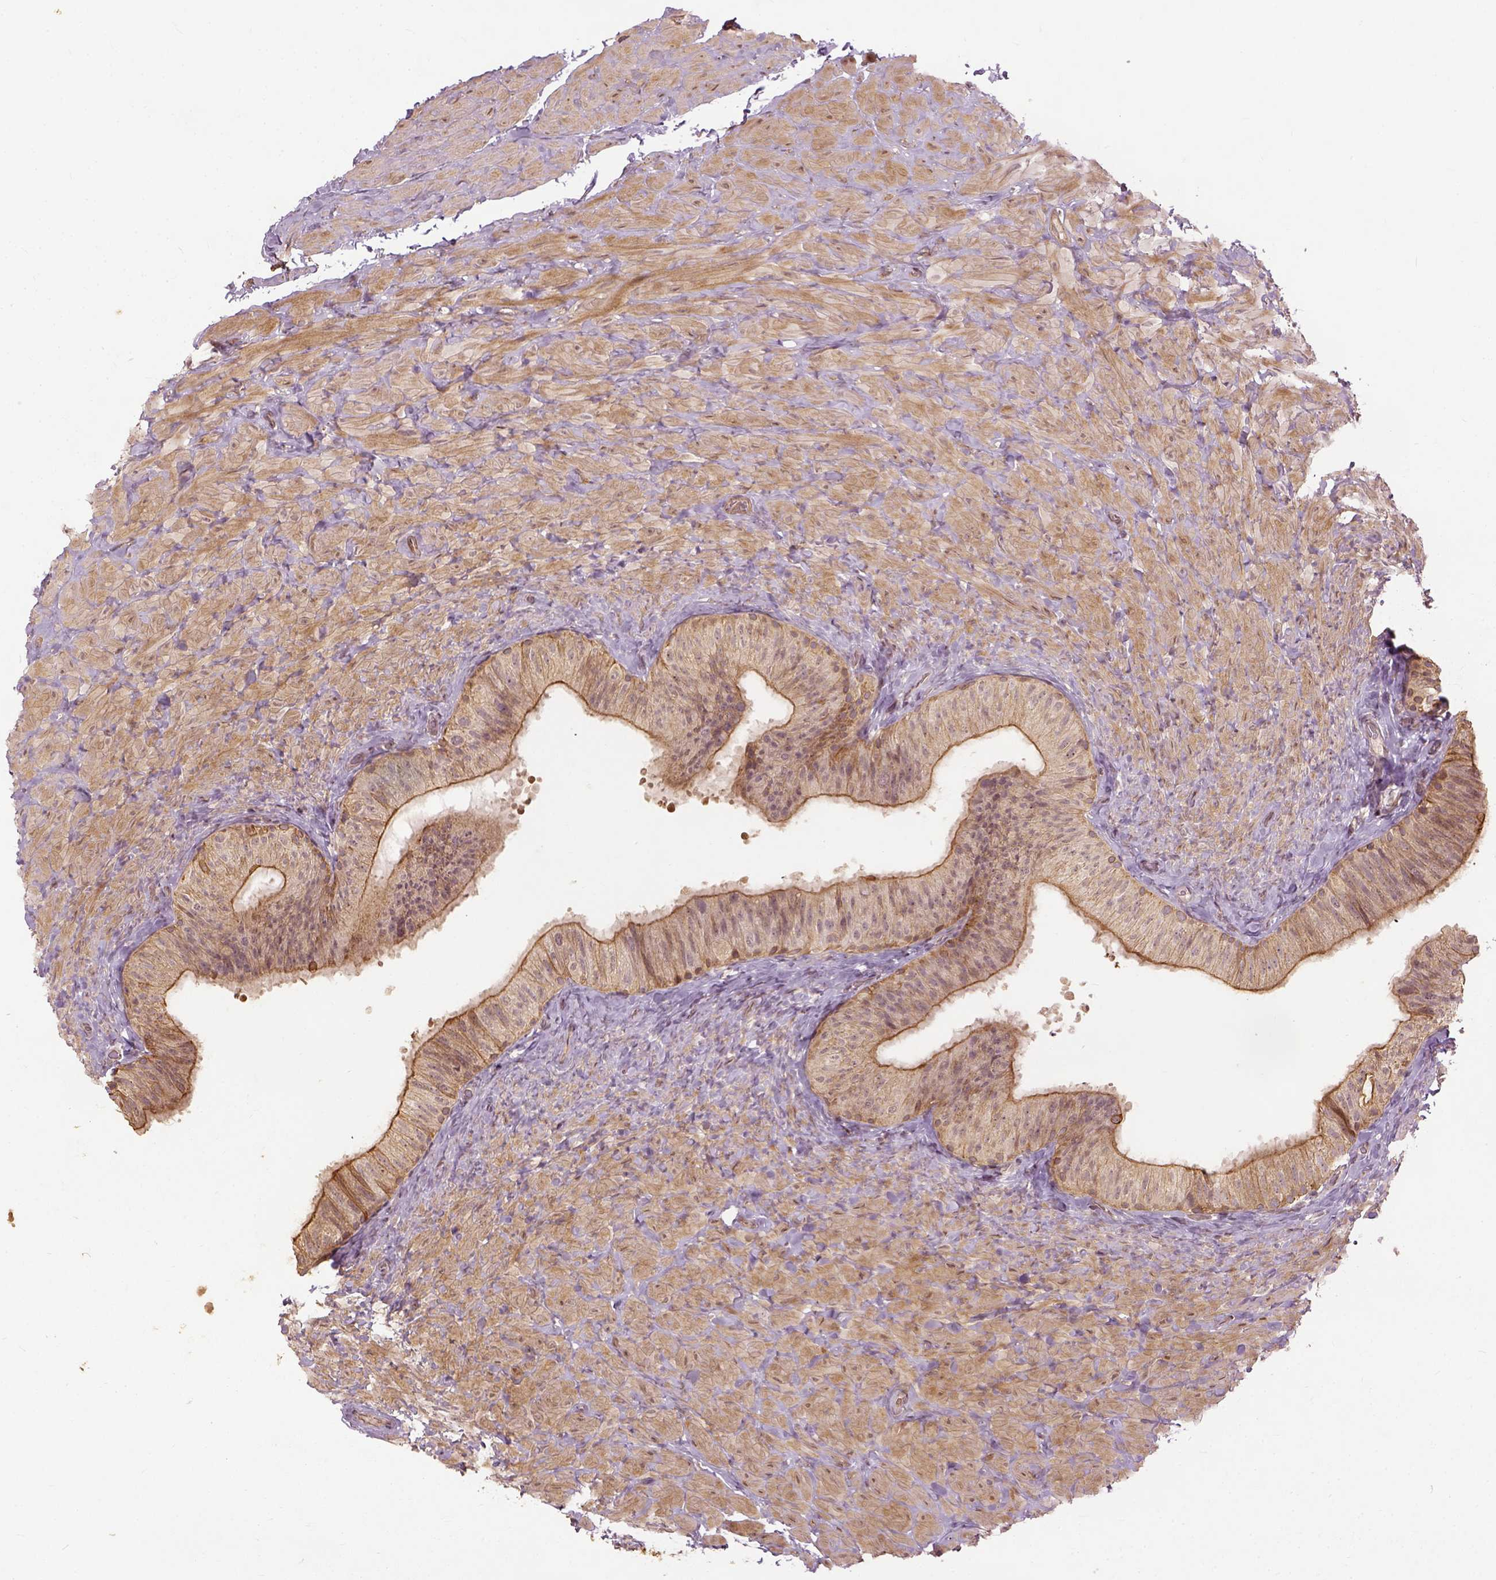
{"staining": {"intensity": "moderate", "quantity": ">75%", "location": "cytoplasmic/membranous"}, "tissue": "epididymis", "cell_type": "Glandular cells", "image_type": "normal", "snomed": [{"axis": "morphology", "description": "Normal tissue, NOS"}, {"axis": "topography", "description": "Epididymis, spermatic cord, NOS"}, {"axis": "topography", "description": "Epididymis"}], "caption": "DAB immunohistochemical staining of normal epididymis shows moderate cytoplasmic/membranous protein positivity in approximately >75% of glandular cells.", "gene": "VEGFA", "patient": {"sex": "male", "age": 31}}